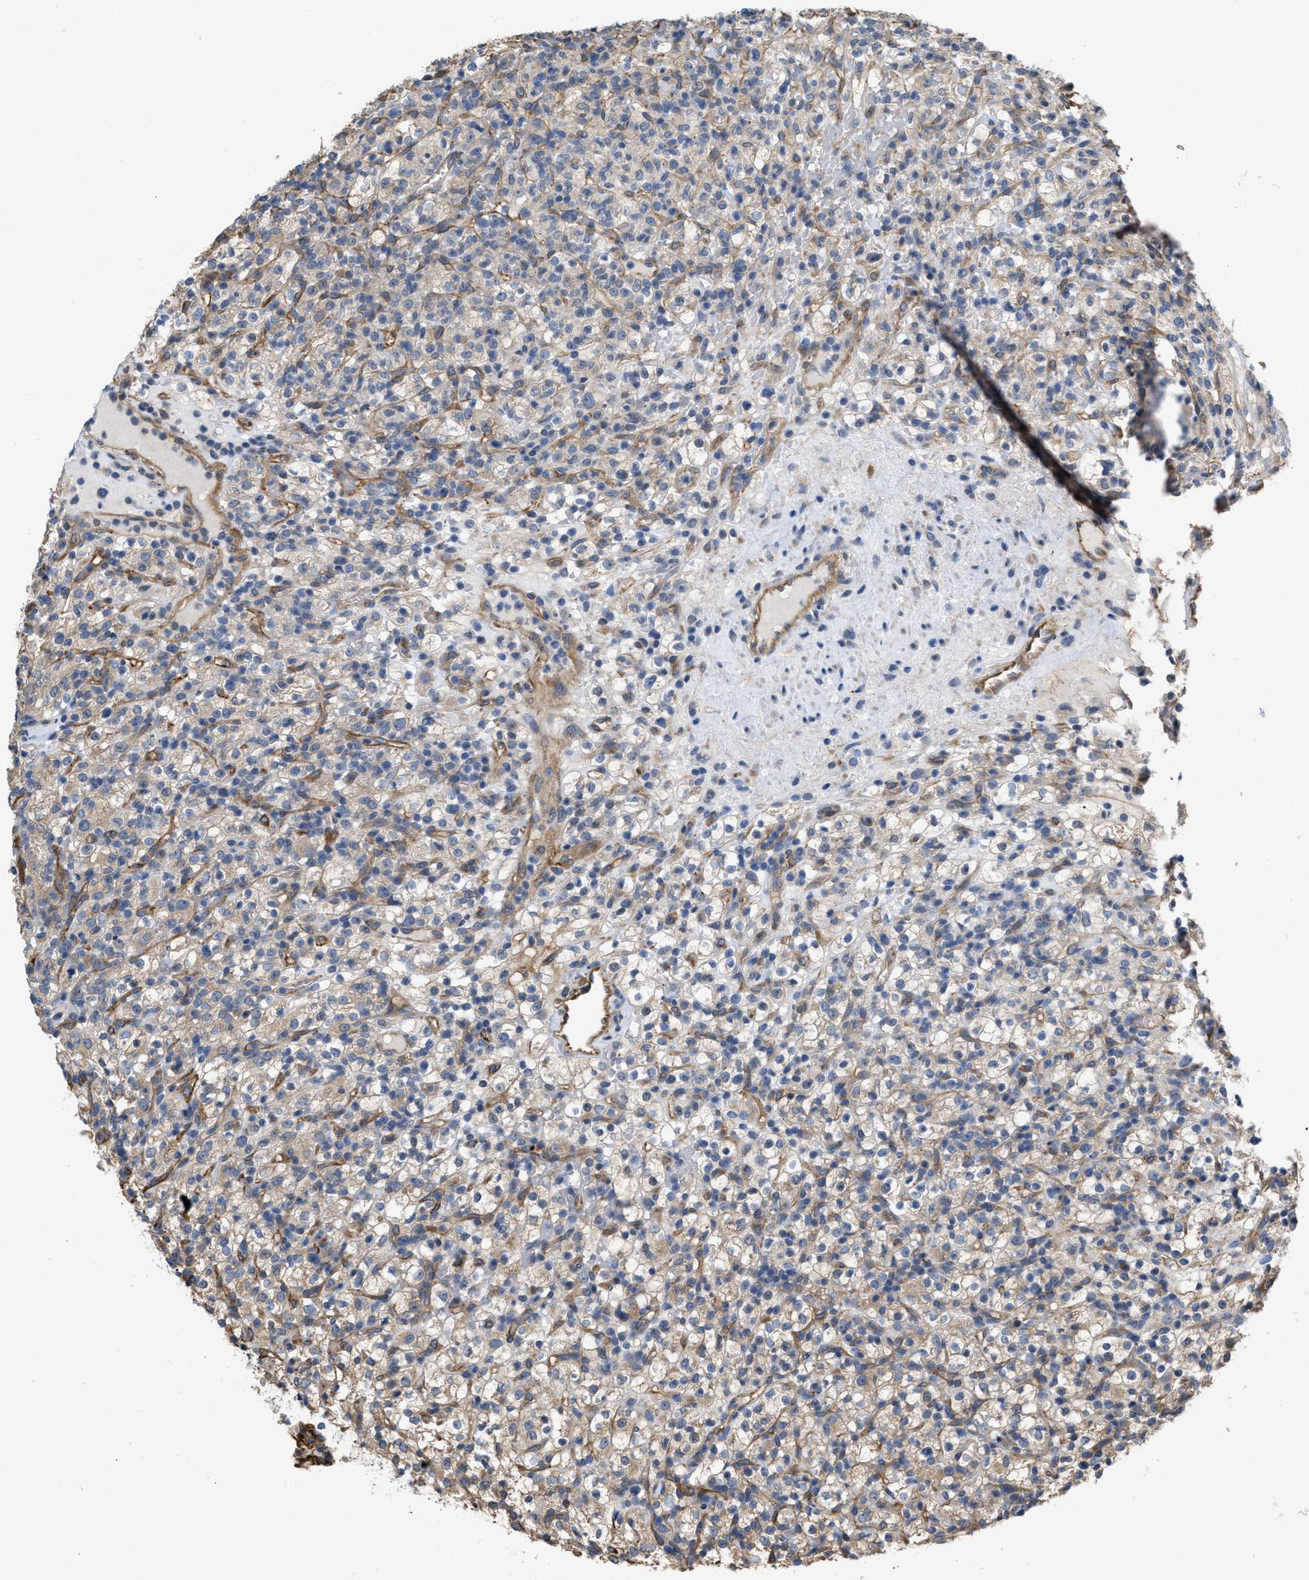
{"staining": {"intensity": "moderate", "quantity": ">75%", "location": "cytoplasmic/membranous"}, "tissue": "renal cancer", "cell_type": "Tumor cells", "image_type": "cancer", "snomed": [{"axis": "morphology", "description": "Normal tissue, NOS"}, {"axis": "morphology", "description": "Adenocarcinoma, NOS"}, {"axis": "topography", "description": "Kidney"}], "caption": "Renal cancer (adenocarcinoma) stained for a protein shows moderate cytoplasmic/membranous positivity in tumor cells.", "gene": "SLC4A11", "patient": {"sex": "female", "age": 72}}